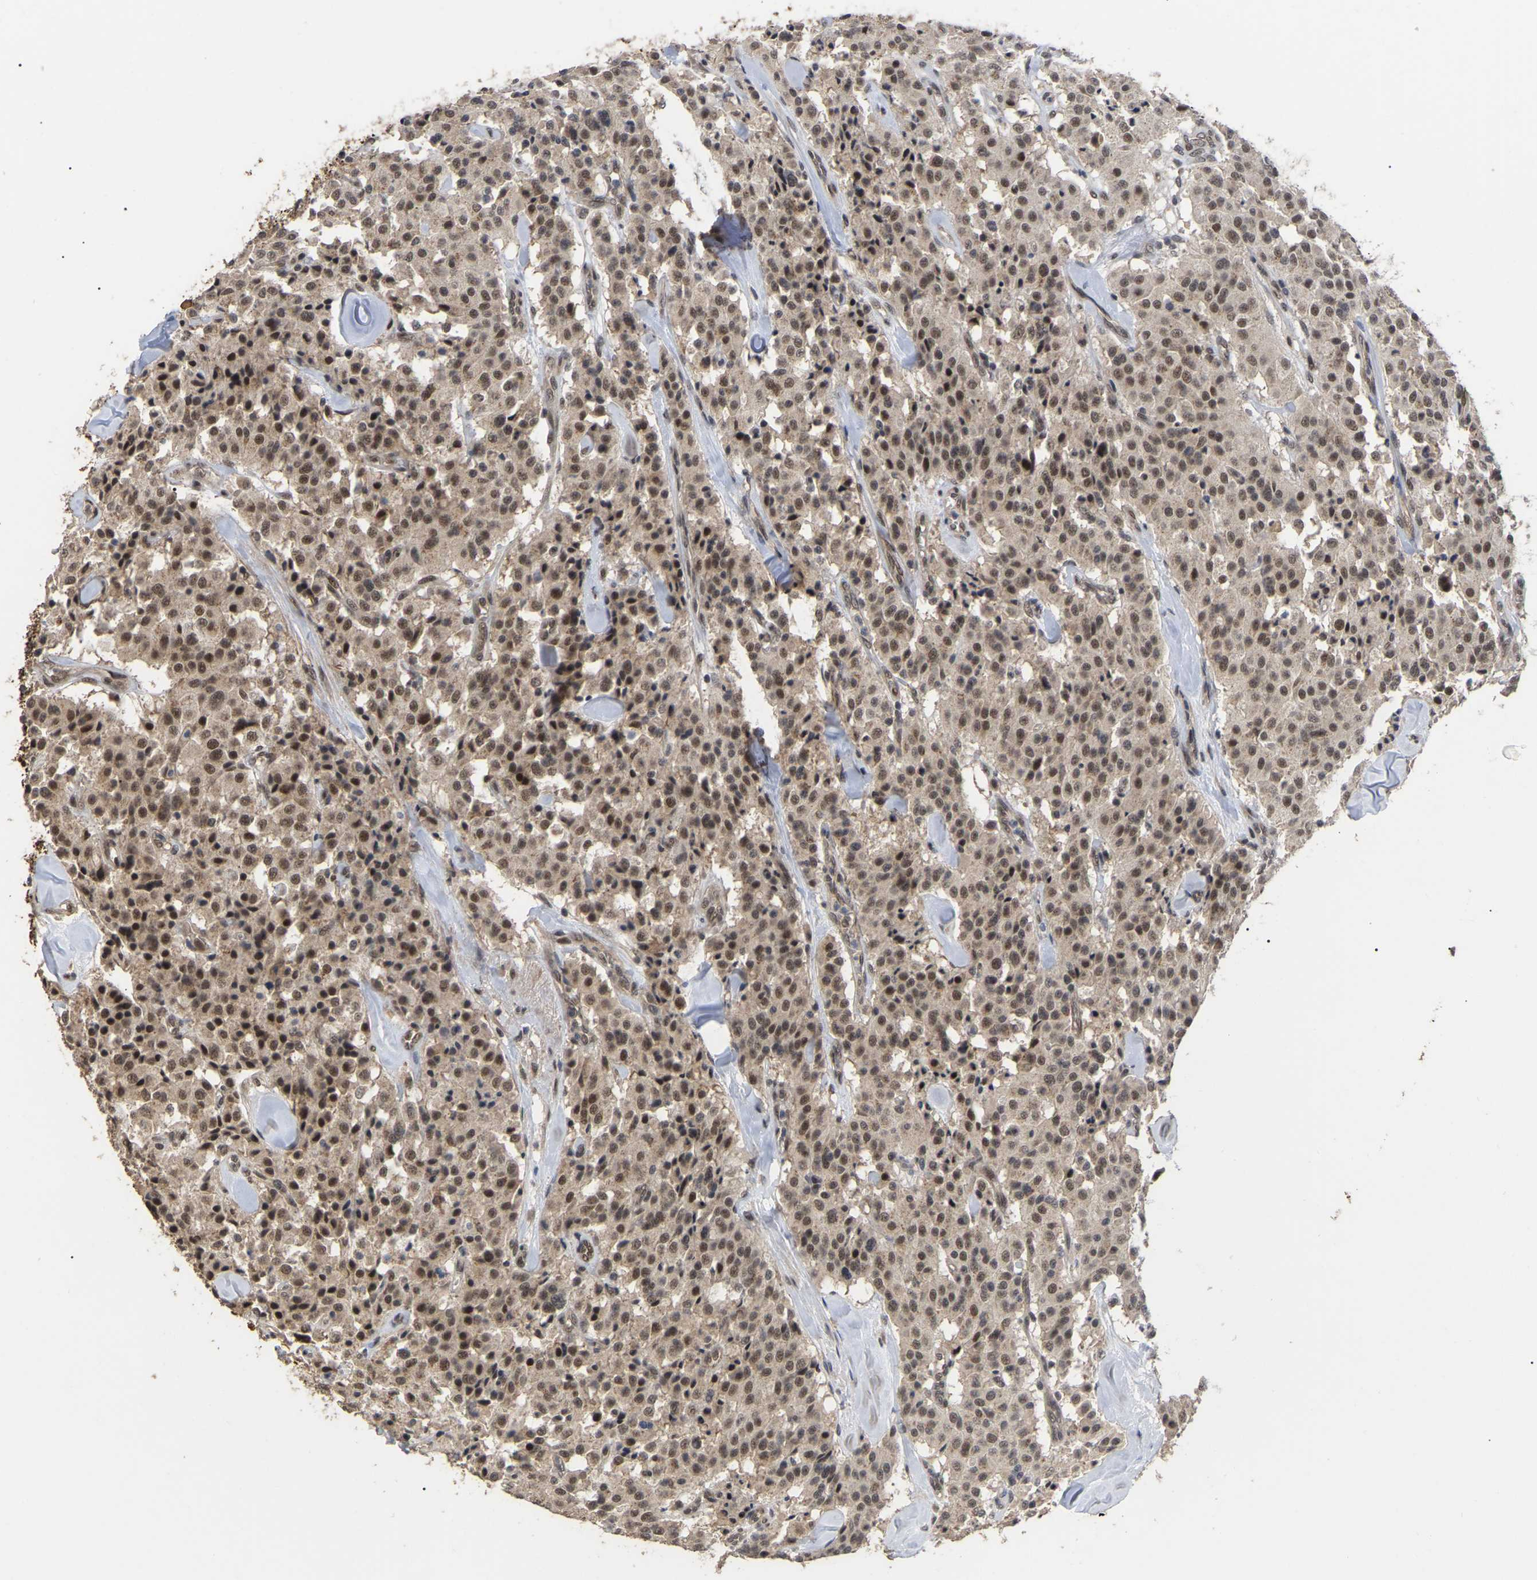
{"staining": {"intensity": "moderate", "quantity": ">75%", "location": "cytoplasmic/membranous,nuclear"}, "tissue": "carcinoid", "cell_type": "Tumor cells", "image_type": "cancer", "snomed": [{"axis": "morphology", "description": "Carcinoid, malignant, NOS"}, {"axis": "topography", "description": "Lung"}], "caption": "Immunohistochemical staining of carcinoid (malignant) exhibits medium levels of moderate cytoplasmic/membranous and nuclear protein positivity in about >75% of tumor cells. (DAB = brown stain, brightfield microscopy at high magnification).", "gene": "JAZF1", "patient": {"sex": "male", "age": 30}}